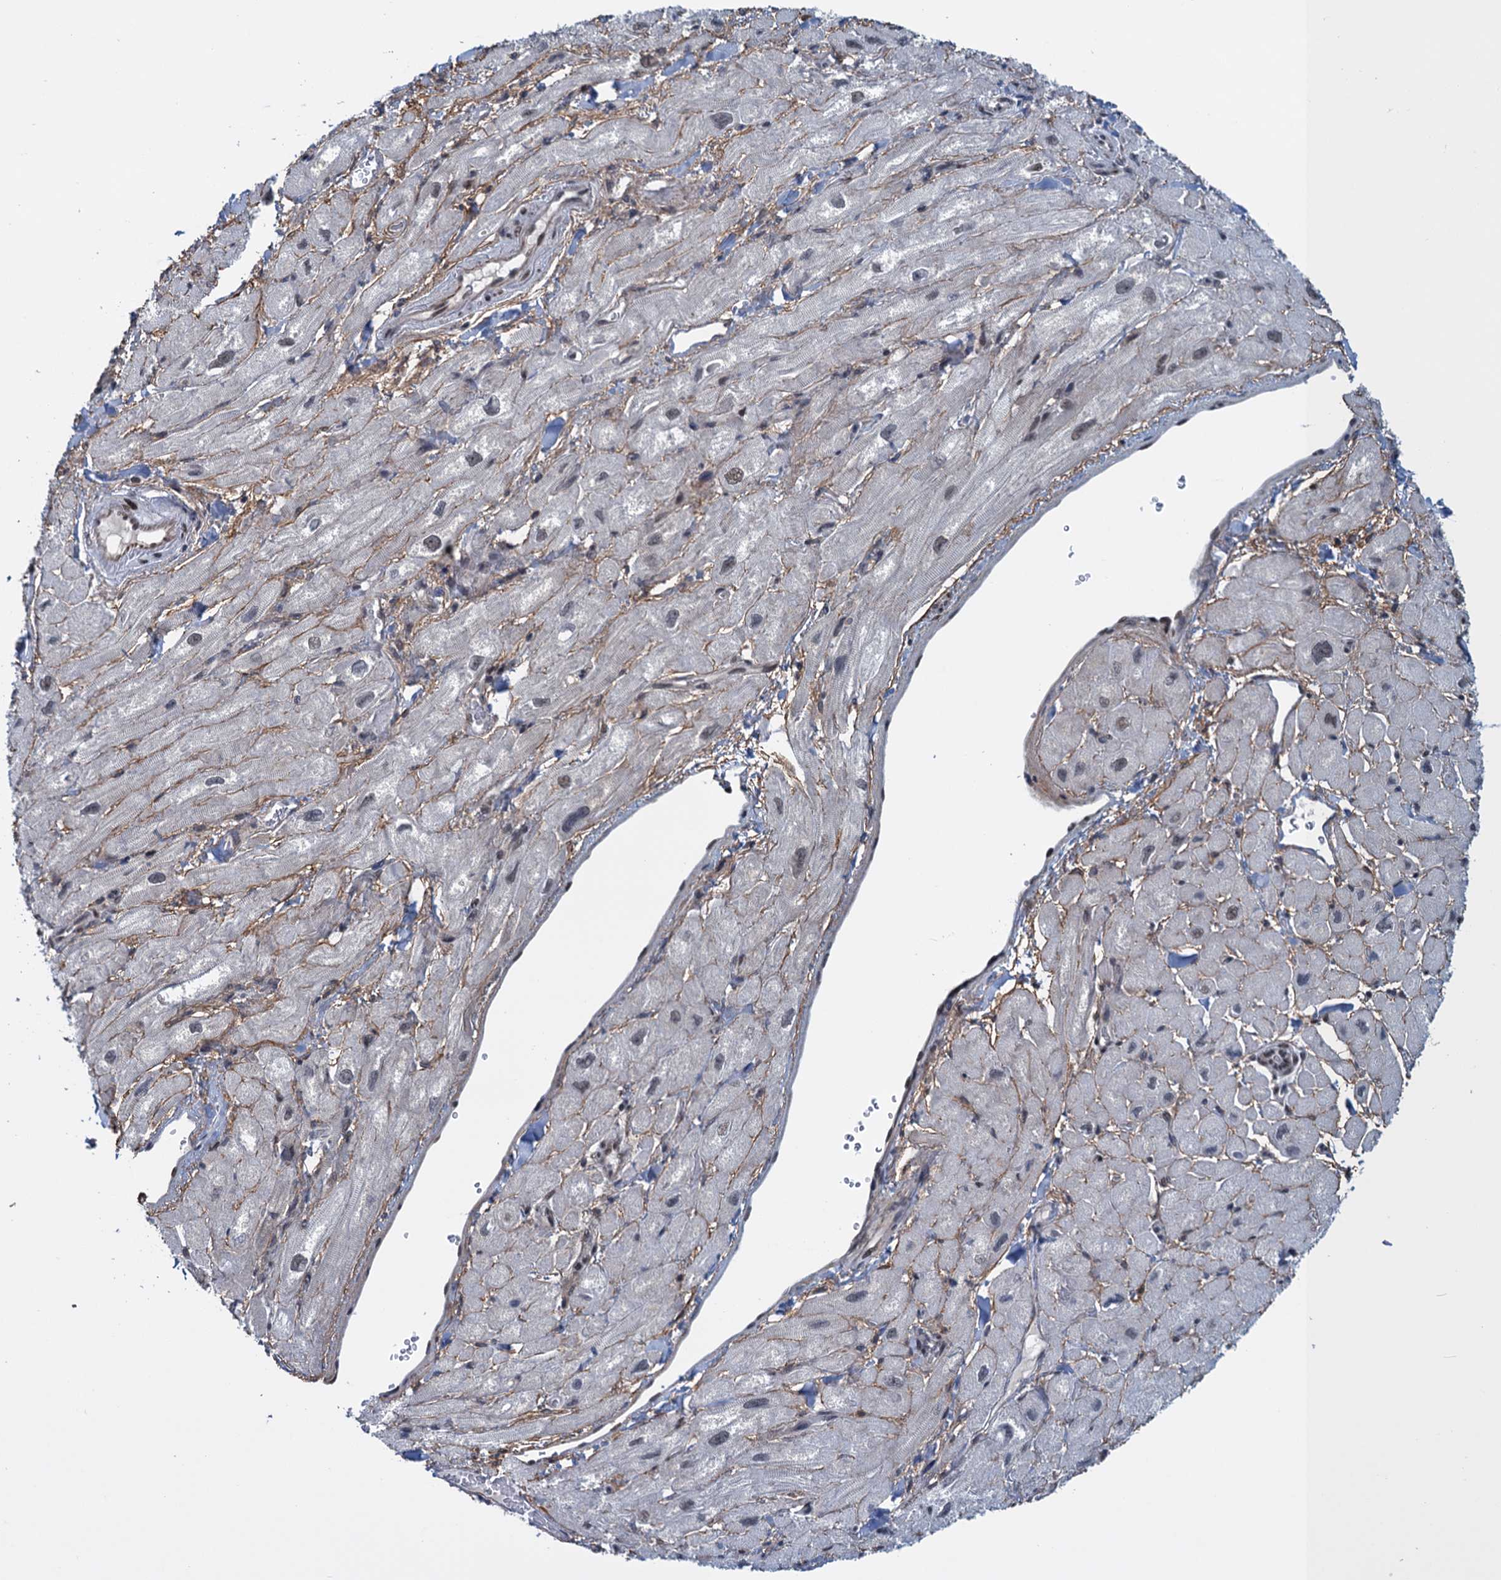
{"staining": {"intensity": "weak", "quantity": "<25%", "location": "nuclear"}, "tissue": "heart muscle", "cell_type": "Cardiomyocytes", "image_type": "normal", "snomed": [{"axis": "morphology", "description": "Normal tissue, NOS"}, {"axis": "topography", "description": "Heart"}], "caption": "DAB immunohistochemical staining of benign heart muscle shows no significant positivity in cardiomyocytes.", "gene": "SAE1", "patient": {"sex": "male", "age": 65}}